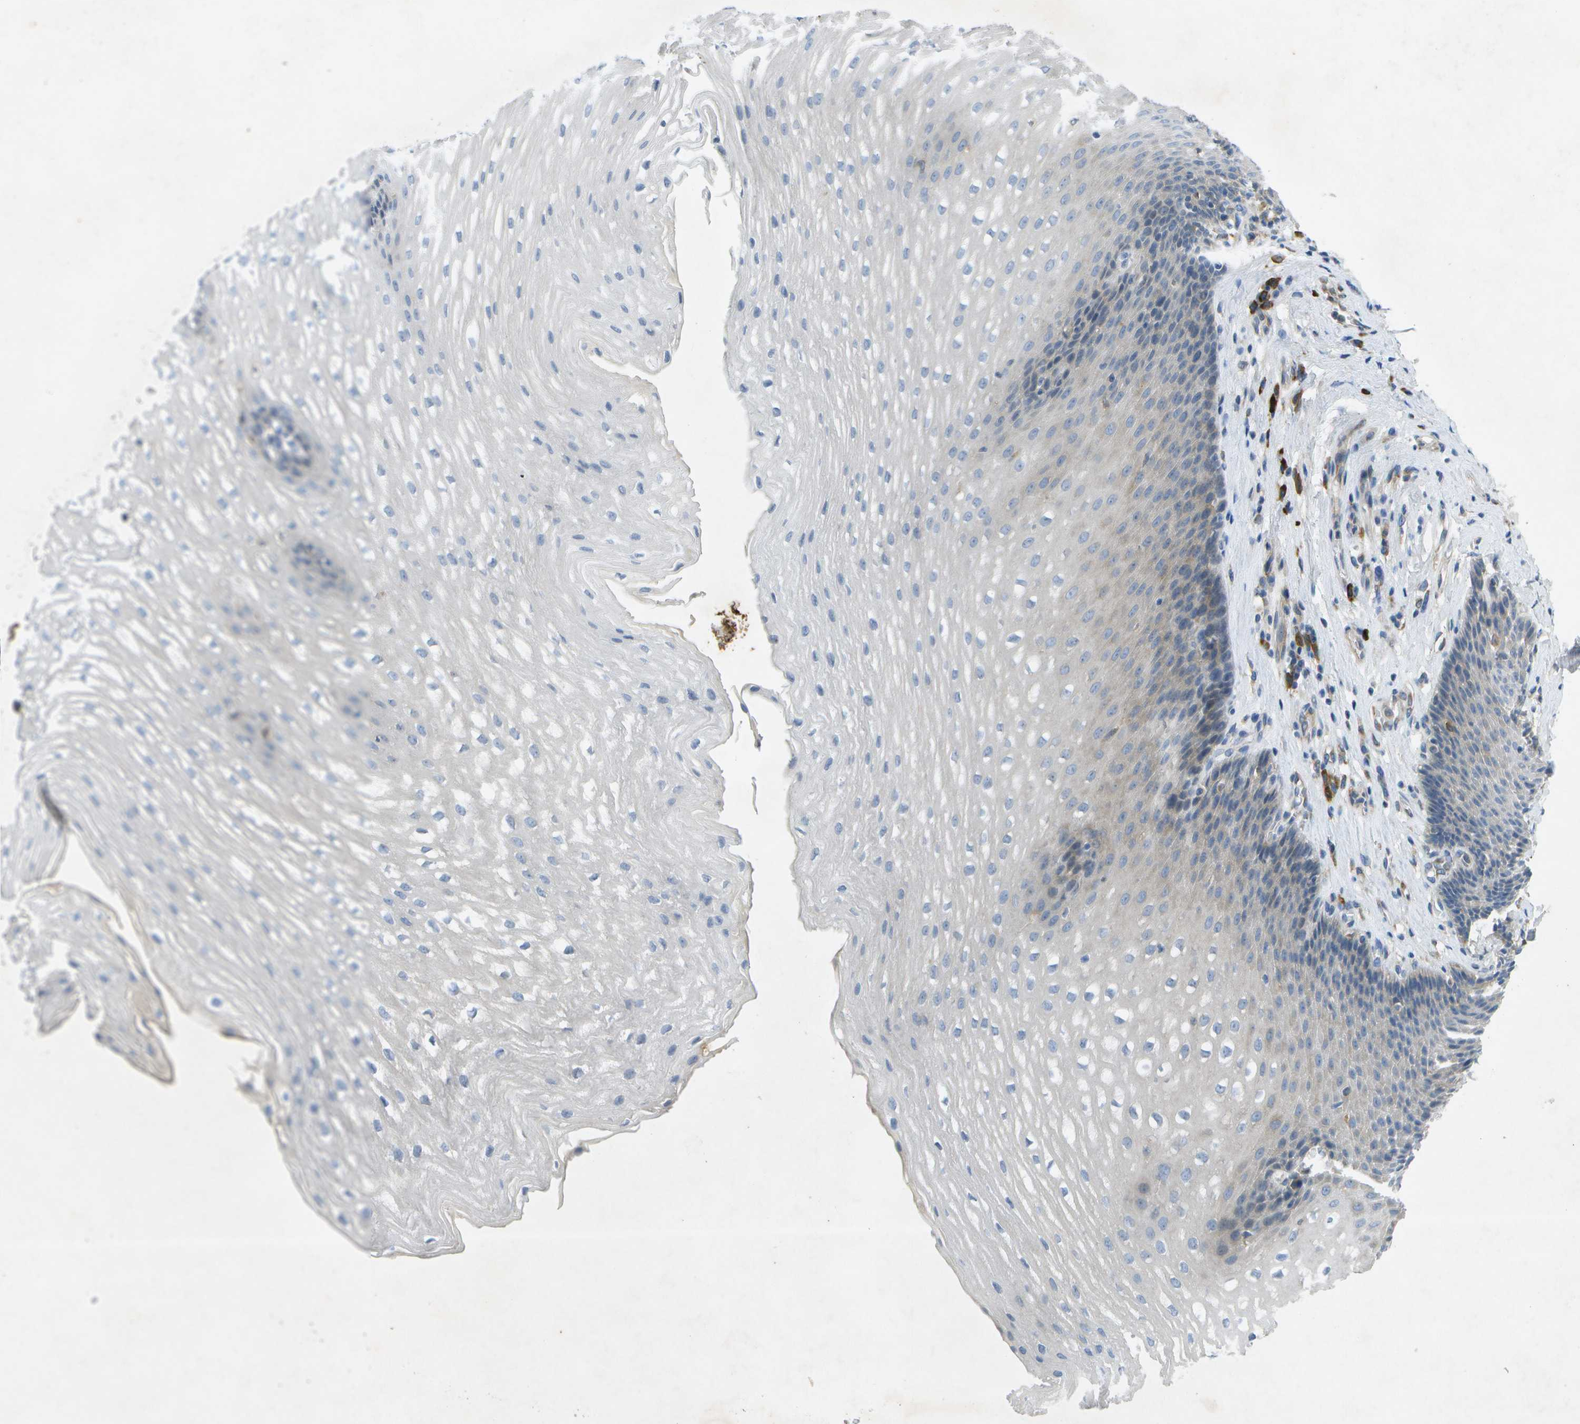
{"staining": {"intensity": "weak", "quantity": "<25%", "location": "cytoplasmic/membranous"}, "tissue": "esophagus", "cell_type": "Squamous epithelial cells", "image_type": "normal", "snomed": [{"axis": "morphology", "description": "Normal tissue, NOS"}, {"axis": "topography", "description": "Esophagus"}], "caption": "This is an IHC histopathology image of benign esophagus. There is no positivity in squamous epithelial cells.", "gene": "WNK2", "patient": {"sex": "male", "age": 48}}